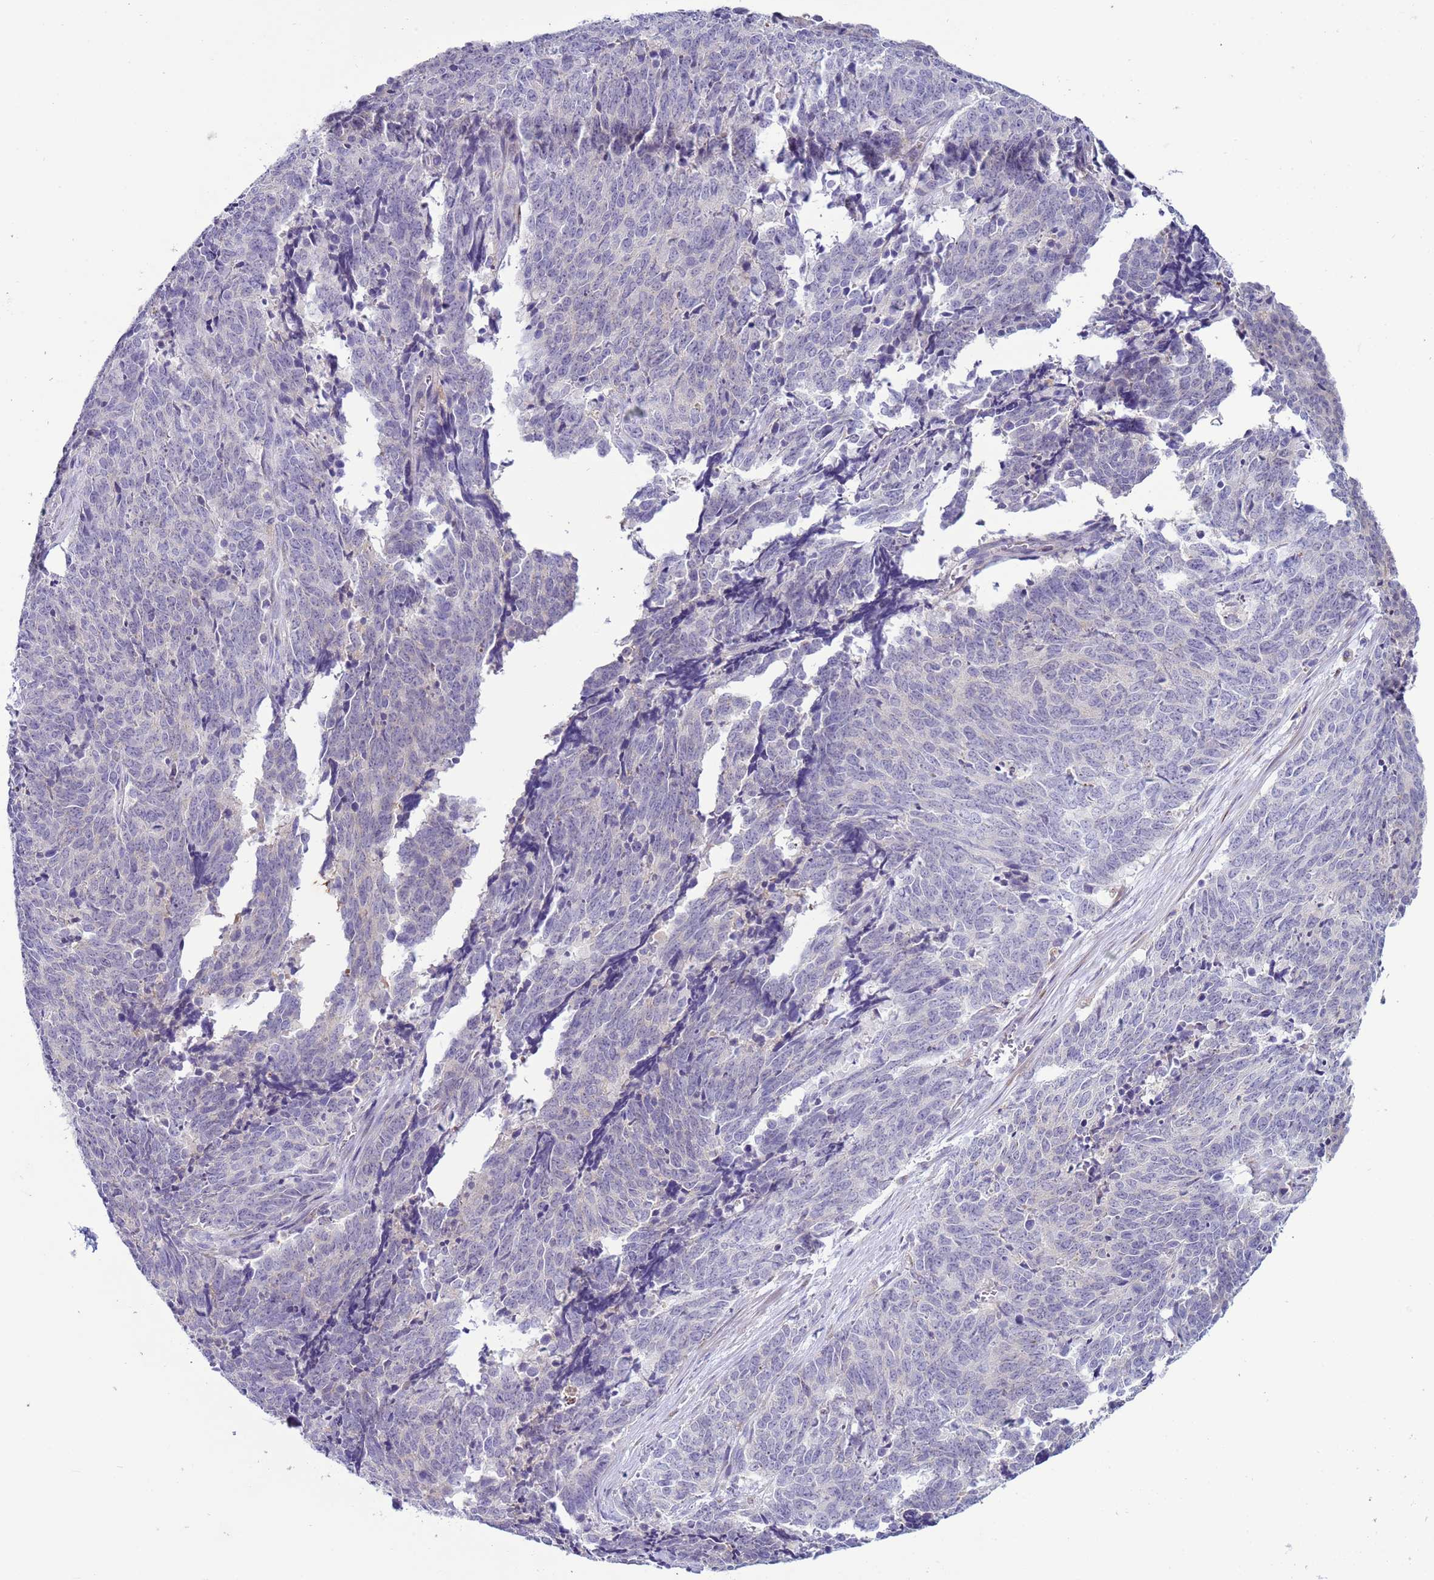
{"staining": {"intensity": "negative", "quantity": "none", "location": "none"}, "tissue": "cervical cancer", "cell_type": "Tumor cells", "image_type": "cancer", "snomed": [{"axis": "morphology", "description": "Squamous cell carcinoma, NOS"}, {"axis": "topography", "description": "Cervix"}], "caption": "IHC micrograph of cervical cancer stained for a protein (brown), which shows no staining in tumor cells. The staining is performed using DAB (3,3'-diaminobenzidine) brown chromogen with nuclei counter-stained in using hematoxylin.", "gene": "ABHD17B", "patient": {"sex": "female", "age": 29}}